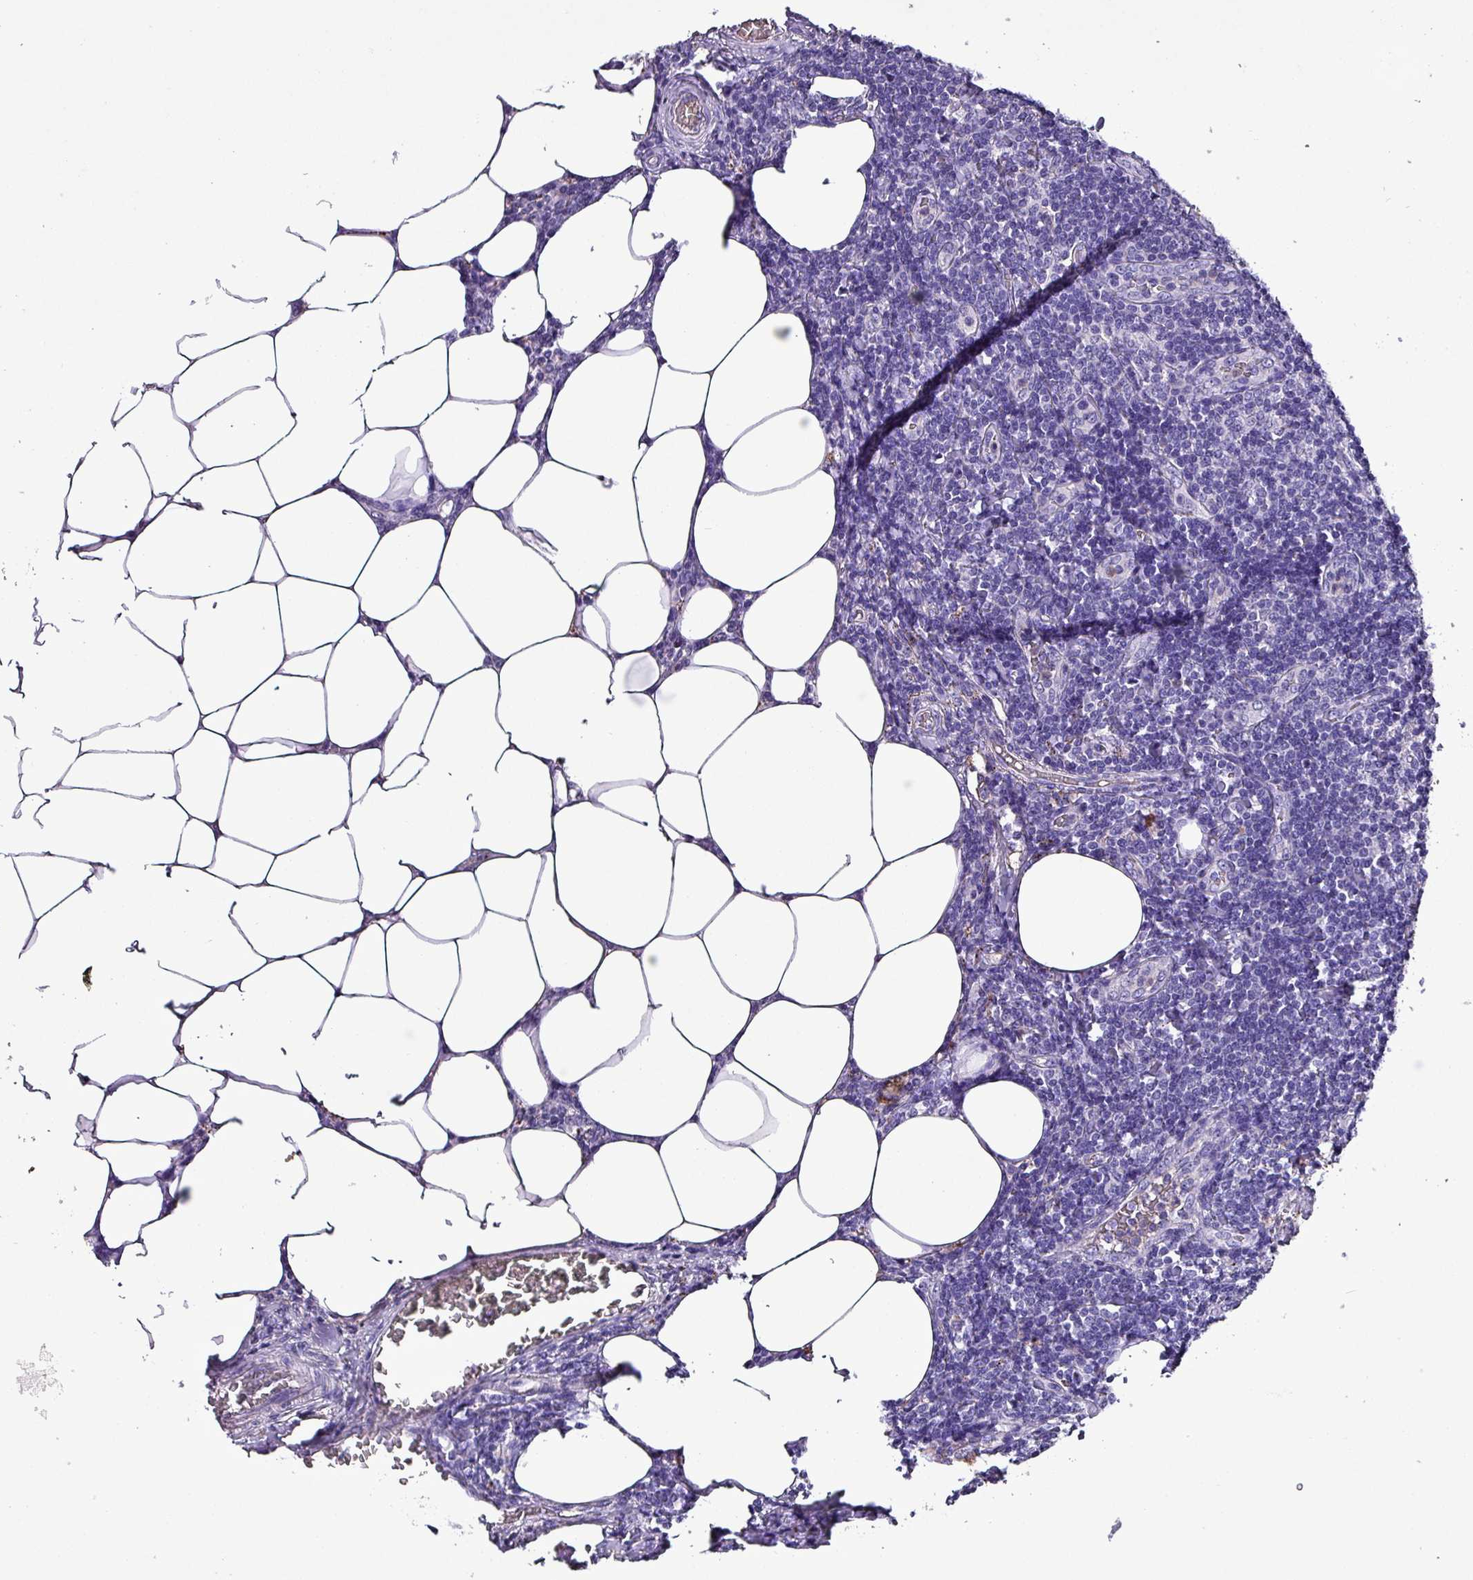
{"staining": {"intensity": "negative", "quantity": "none", "location": "none"}, "tissue": "lymph node", "cell_type": "Germinal center cells", "image_type": "normal", "snomed": [{"axis": "morphology", "description": "Normal tissue, NOS"}, {"axis": "topography", "description": "Lymph node"}], "caption": "Immunohistochemistry of unremarkable human lymph node reveals no positivity in germinal center cells. (DAB immunohistochemistry visualized using brightfield microscopy, high magnification).", "gene": "HPR", "patient": {"sex": "female", "age": 59}}